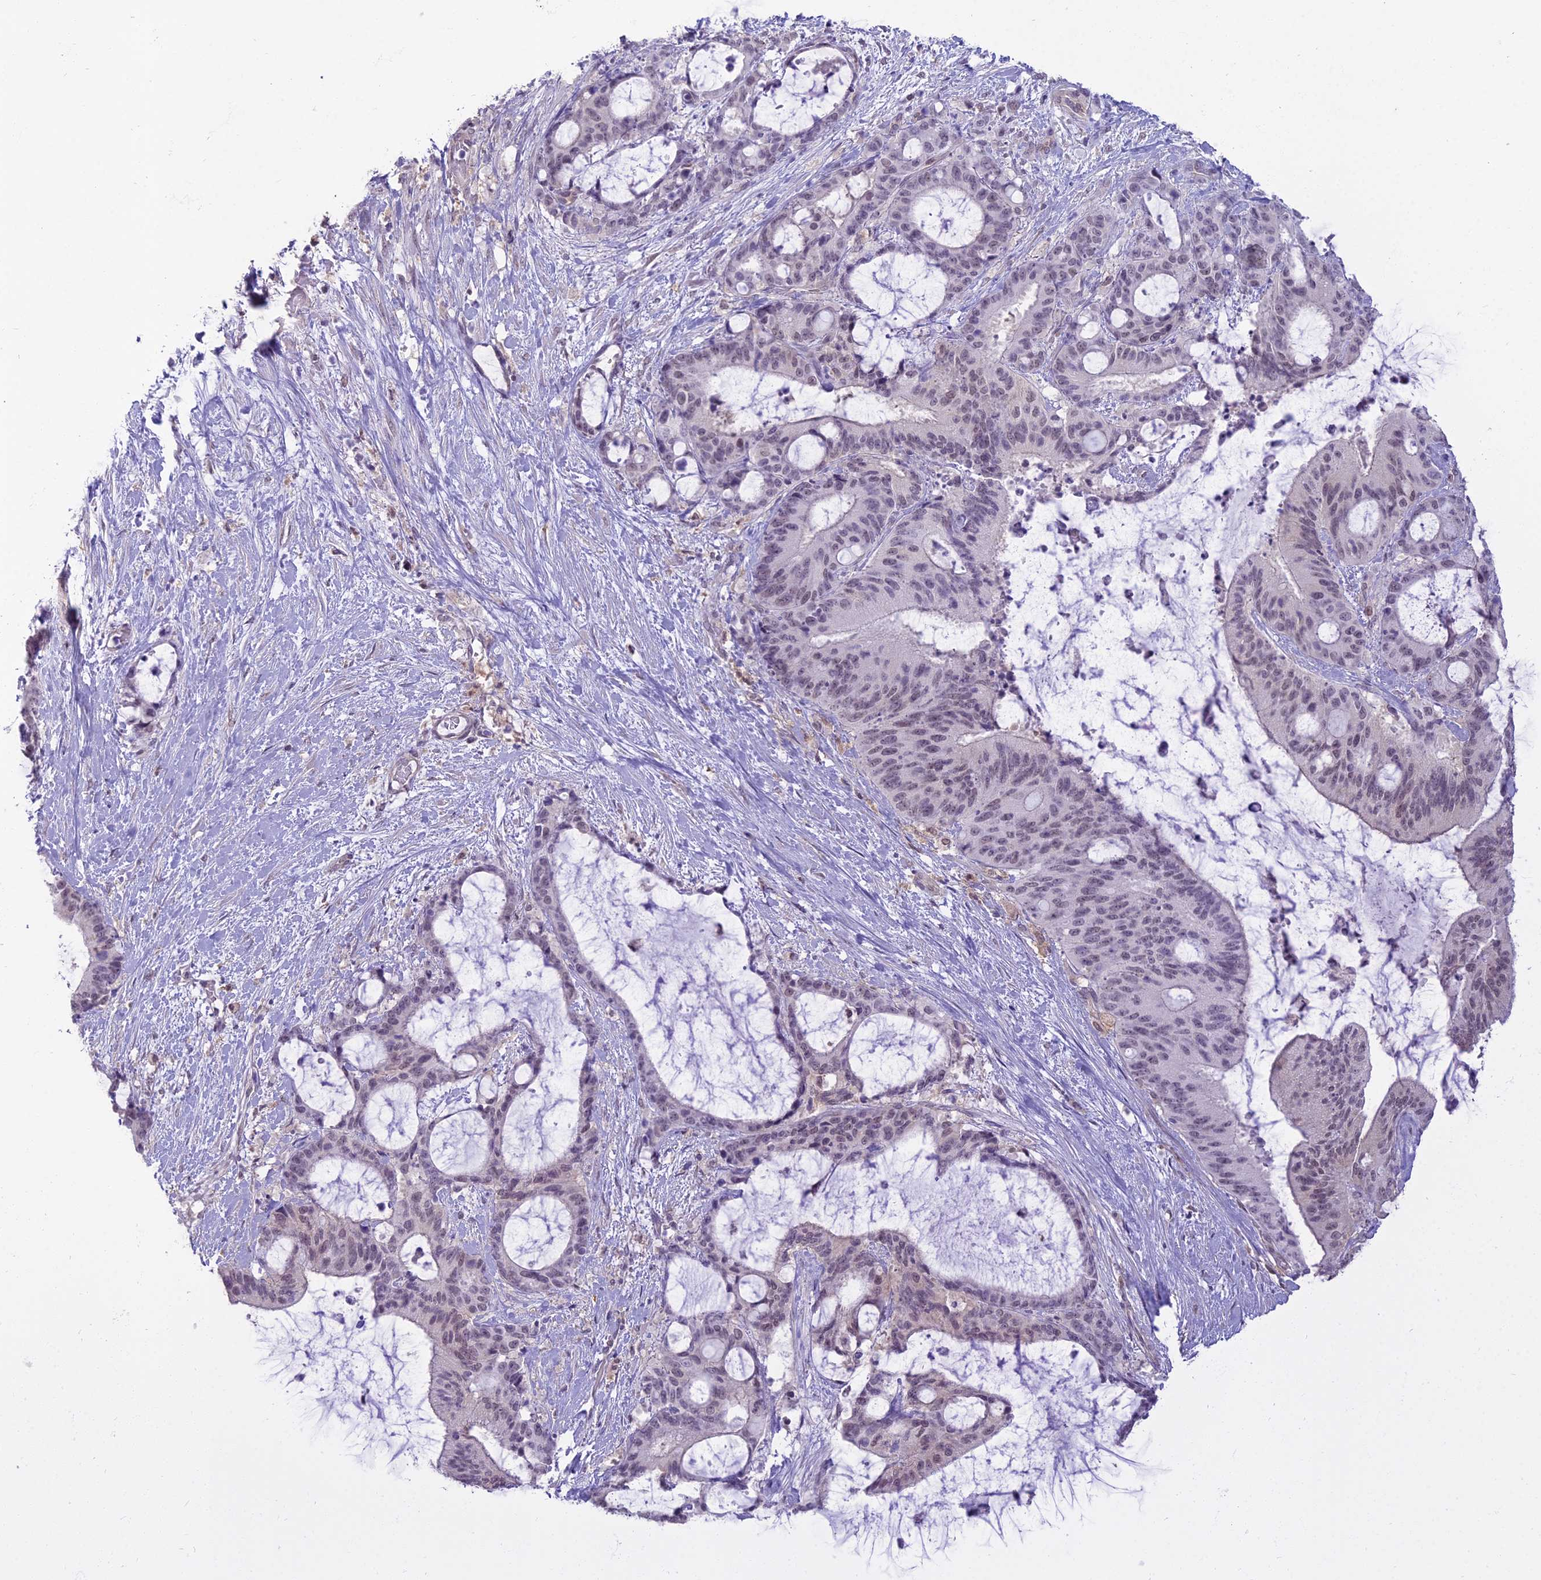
{"staining": {"intensity": "weak", "quantity": "<25%", "location": "cytoplasmic/membranous,nuclear"}, "tissue": "liver cancer", "cell_type": "Tumor cells", "image_type": "cancer", "snomed": [{"axis": "morphology", "description": "Normal tissue, NOS"}, {"axis": "morphology", "description": "Cholangiocarcinoma"}, {"axis": "topography", "description": "Liver"}, {"axis": "topography", "description": "Peripheral nerve tissue"}], "caption": "The micrograph displays no significant expression in tumor cells of liver cancer (cholangiocarcinoma).", "gene": "BLNK", "patient": {"sex": "female", "age": 73}}